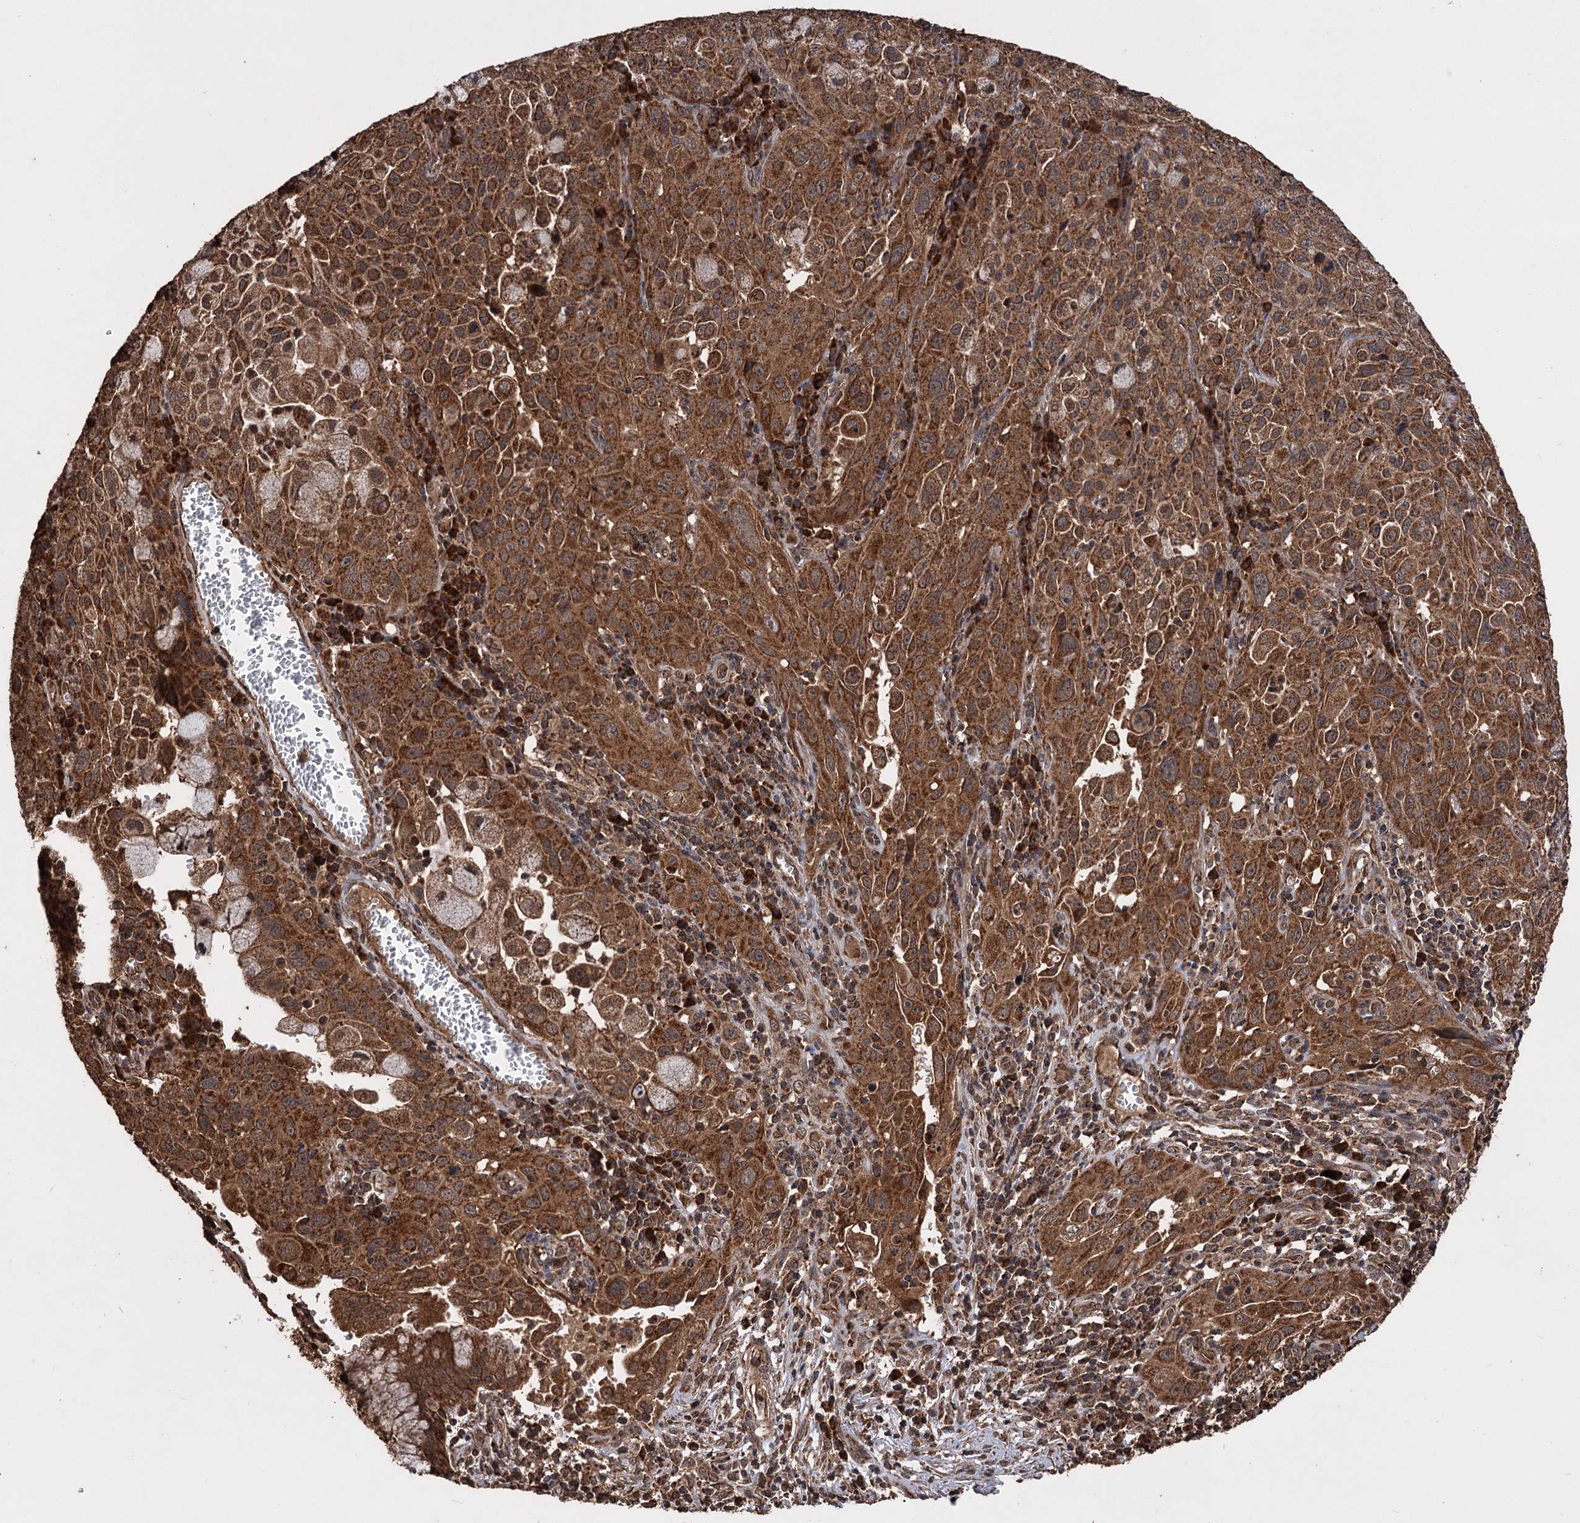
{"staining": {"intensity": "moderate", "quantity": ">75%", "location": "cytoplasmic/membranous"}, "tissue": "cervical cancer", "cell_type": "Tumor cells", "image_type": "cancer", "snomed": [{"axis": "morphology", "description": "Squamous cell carcinoma, NOS"}, {"axis": "topography", "description": "Cervix"}], "caption": "Squamous cell carcinoma (cervical) stained for a protein (brown) shows moderate cytoplasmic/membranous positive staining in about >75% of tumor cells.", "gene": "IPO4", "patient": {"sex": "female", "age": 42}}